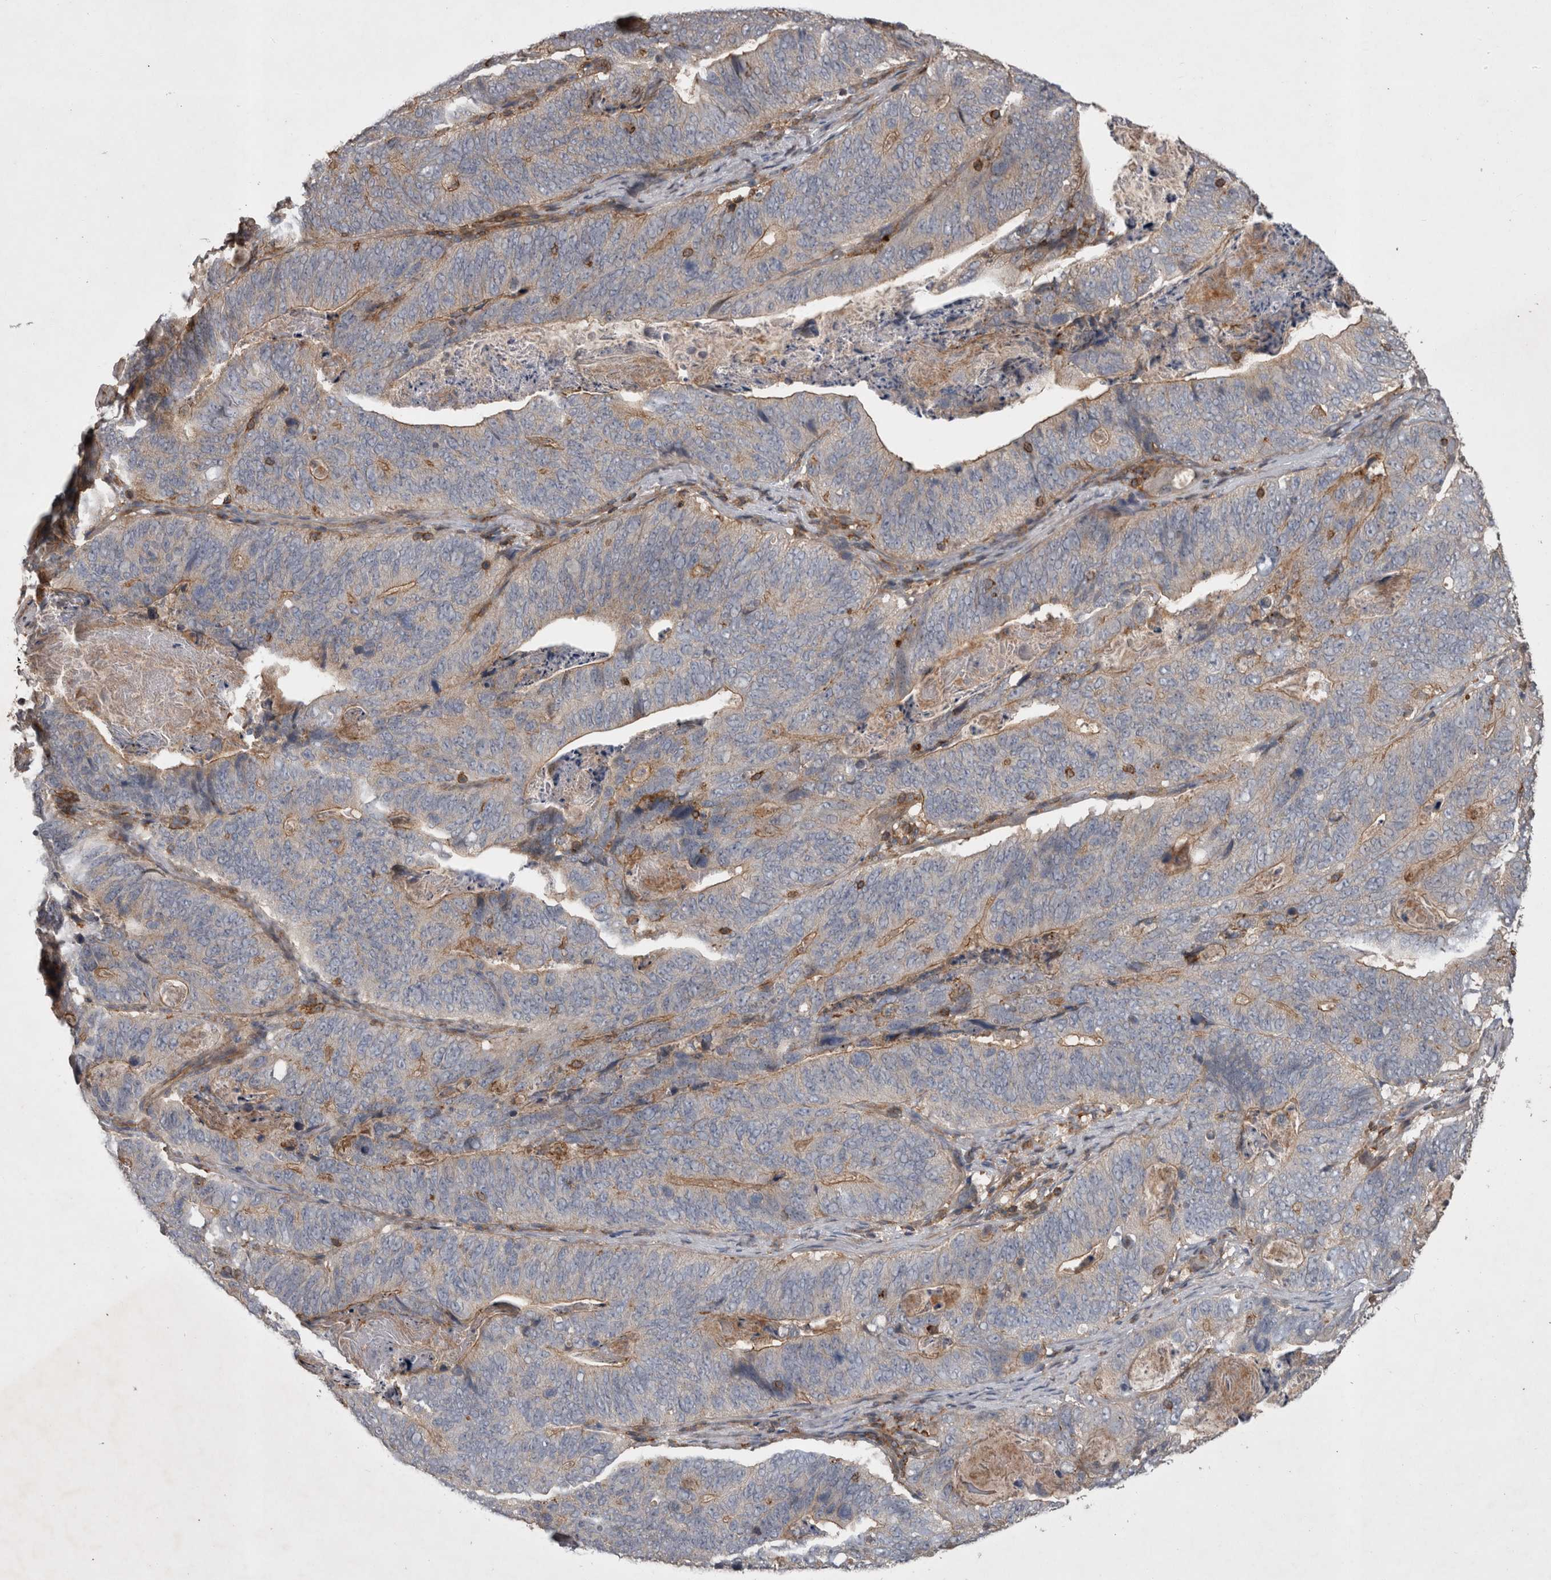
{"staining": {"intensity": "weak", "quantity": "25%-75%", "location": "cytoplasmic/membranous"}, "tissue": "stomach cancer", "cell_type": "Tumor cells", "image_type": "cancer", "snomed": [{"axis": "morphology", "description": "Normal tissue, NOS"}, {"axis": "morphology", "description": "Adenocarcinoma, NOS"}, {"axis": "topography", "description": "Stomach"}], "caption": "Immunohistochemistry of human stomach cancer (adenocarcinoma) exhibits low levels of weak cytoplasmic/membranous expression in about 25%-75% of tumor cells. (Stains: DAB (3,3'-diaminobenzidine) in brown, nuclei in blue, Microscopy: brightfield microscopy at high magnification).", "gene": "SPATA48", "patient": {"sex": "female", "age": 89}}